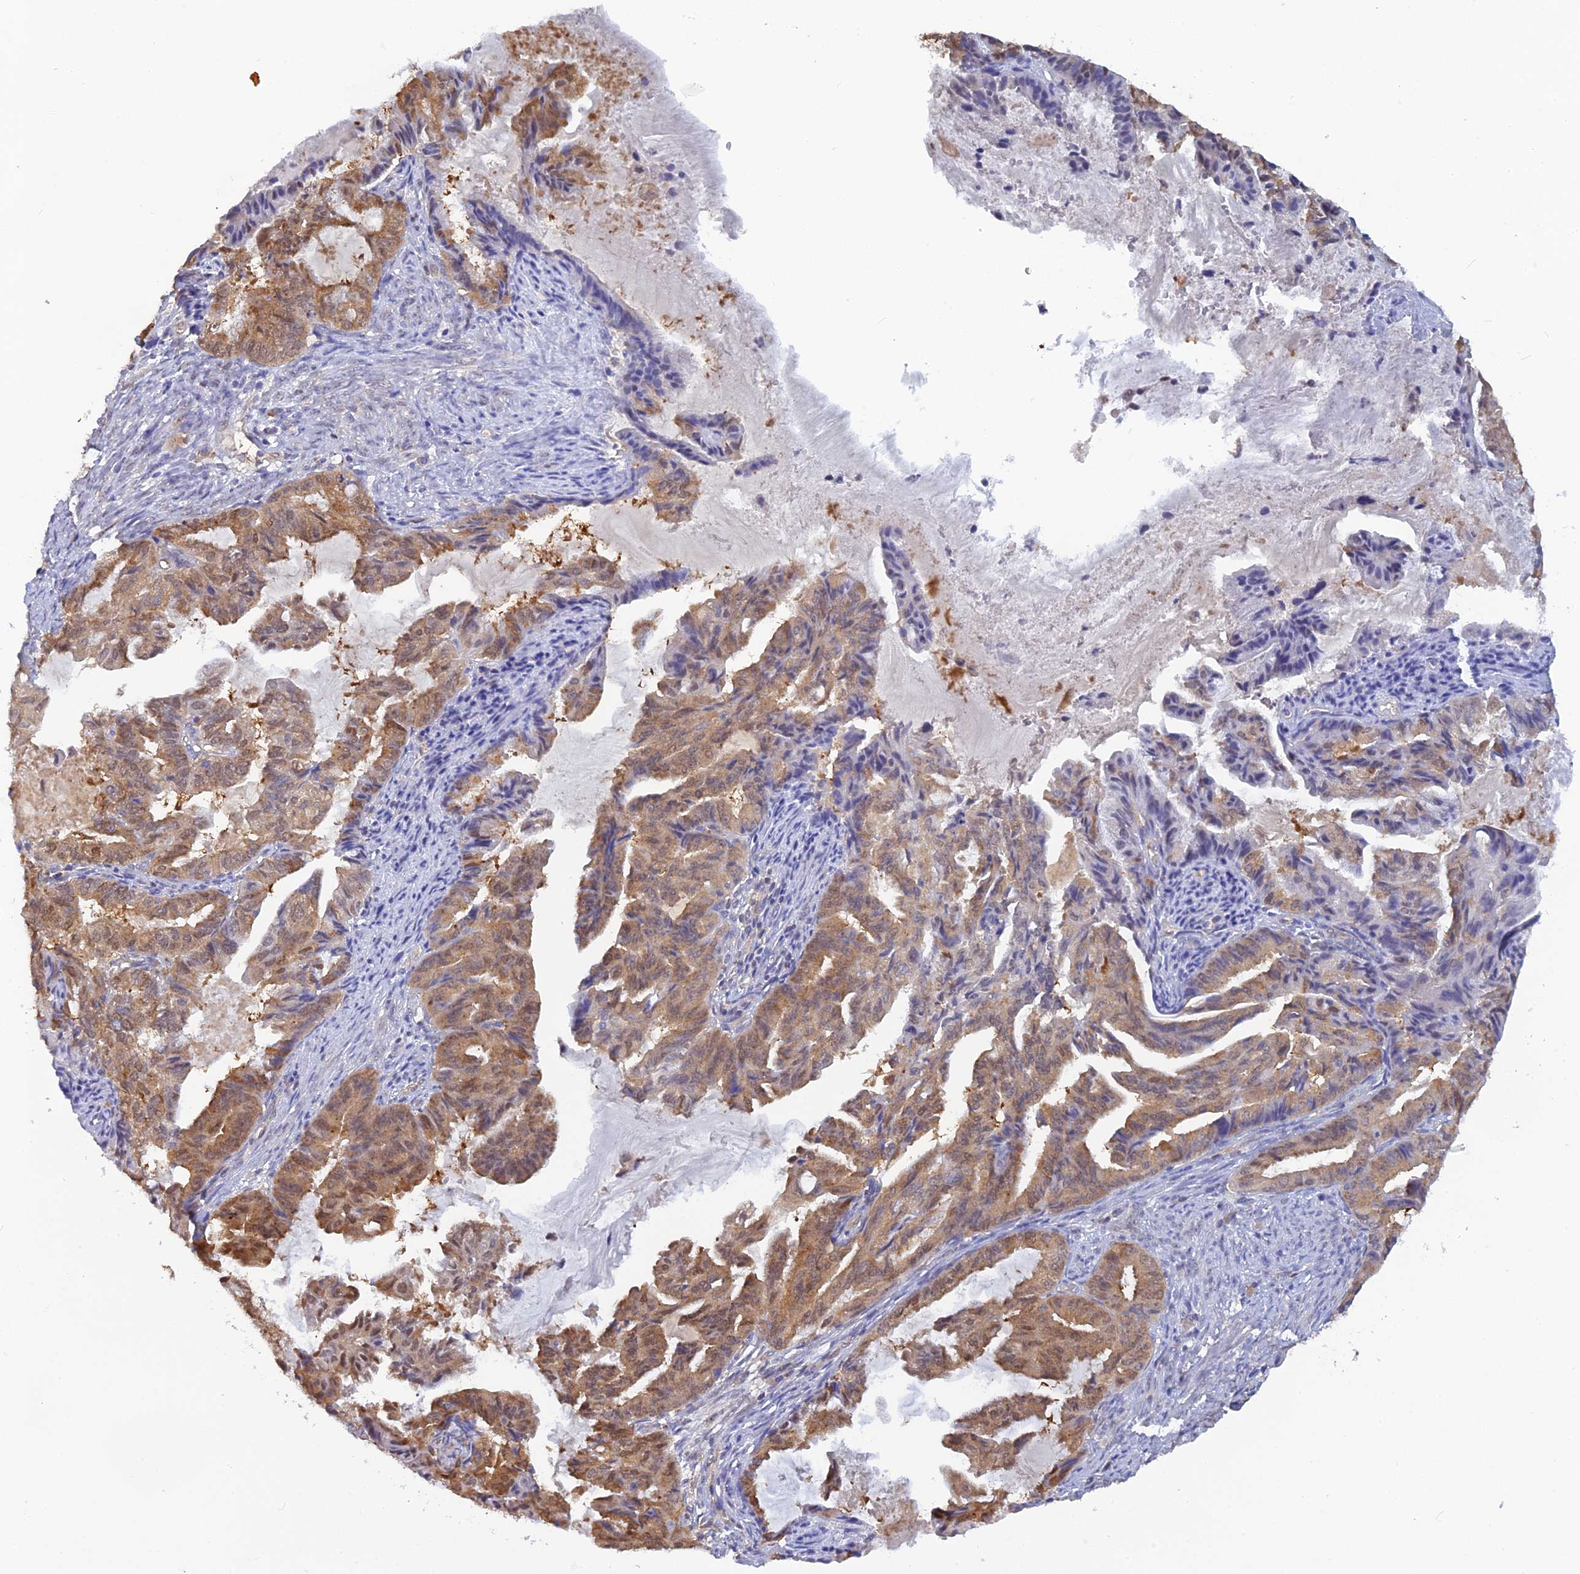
{"staining": {"intensity": "moderate", "quantity": ">75%", "location": "cytoplasmic/membranous,nuclear"}, "tissue": "endometrial cancer", "cell_type": "Tumor cells", "image_type": "cancer", "snomed": [{"axis": "morphology", "description": "Adenocarcinoma, NOS"}, {"axis": "topography", "description": "Endometrium"}], "caption": "Immunohistochemistry (DAB (3,3'-diaminobenzidine)) staining of endometrial adenocarcinoma shows moderate cytoplasmic/membranous and nuclear protein staining in approximately >75% of tumor cells. Immunohistochemistry stains the protein of interest in brown and the nuclei are stained blue.", "gene": "HINT1", "patient": {"sex": "female", "age": 86}}